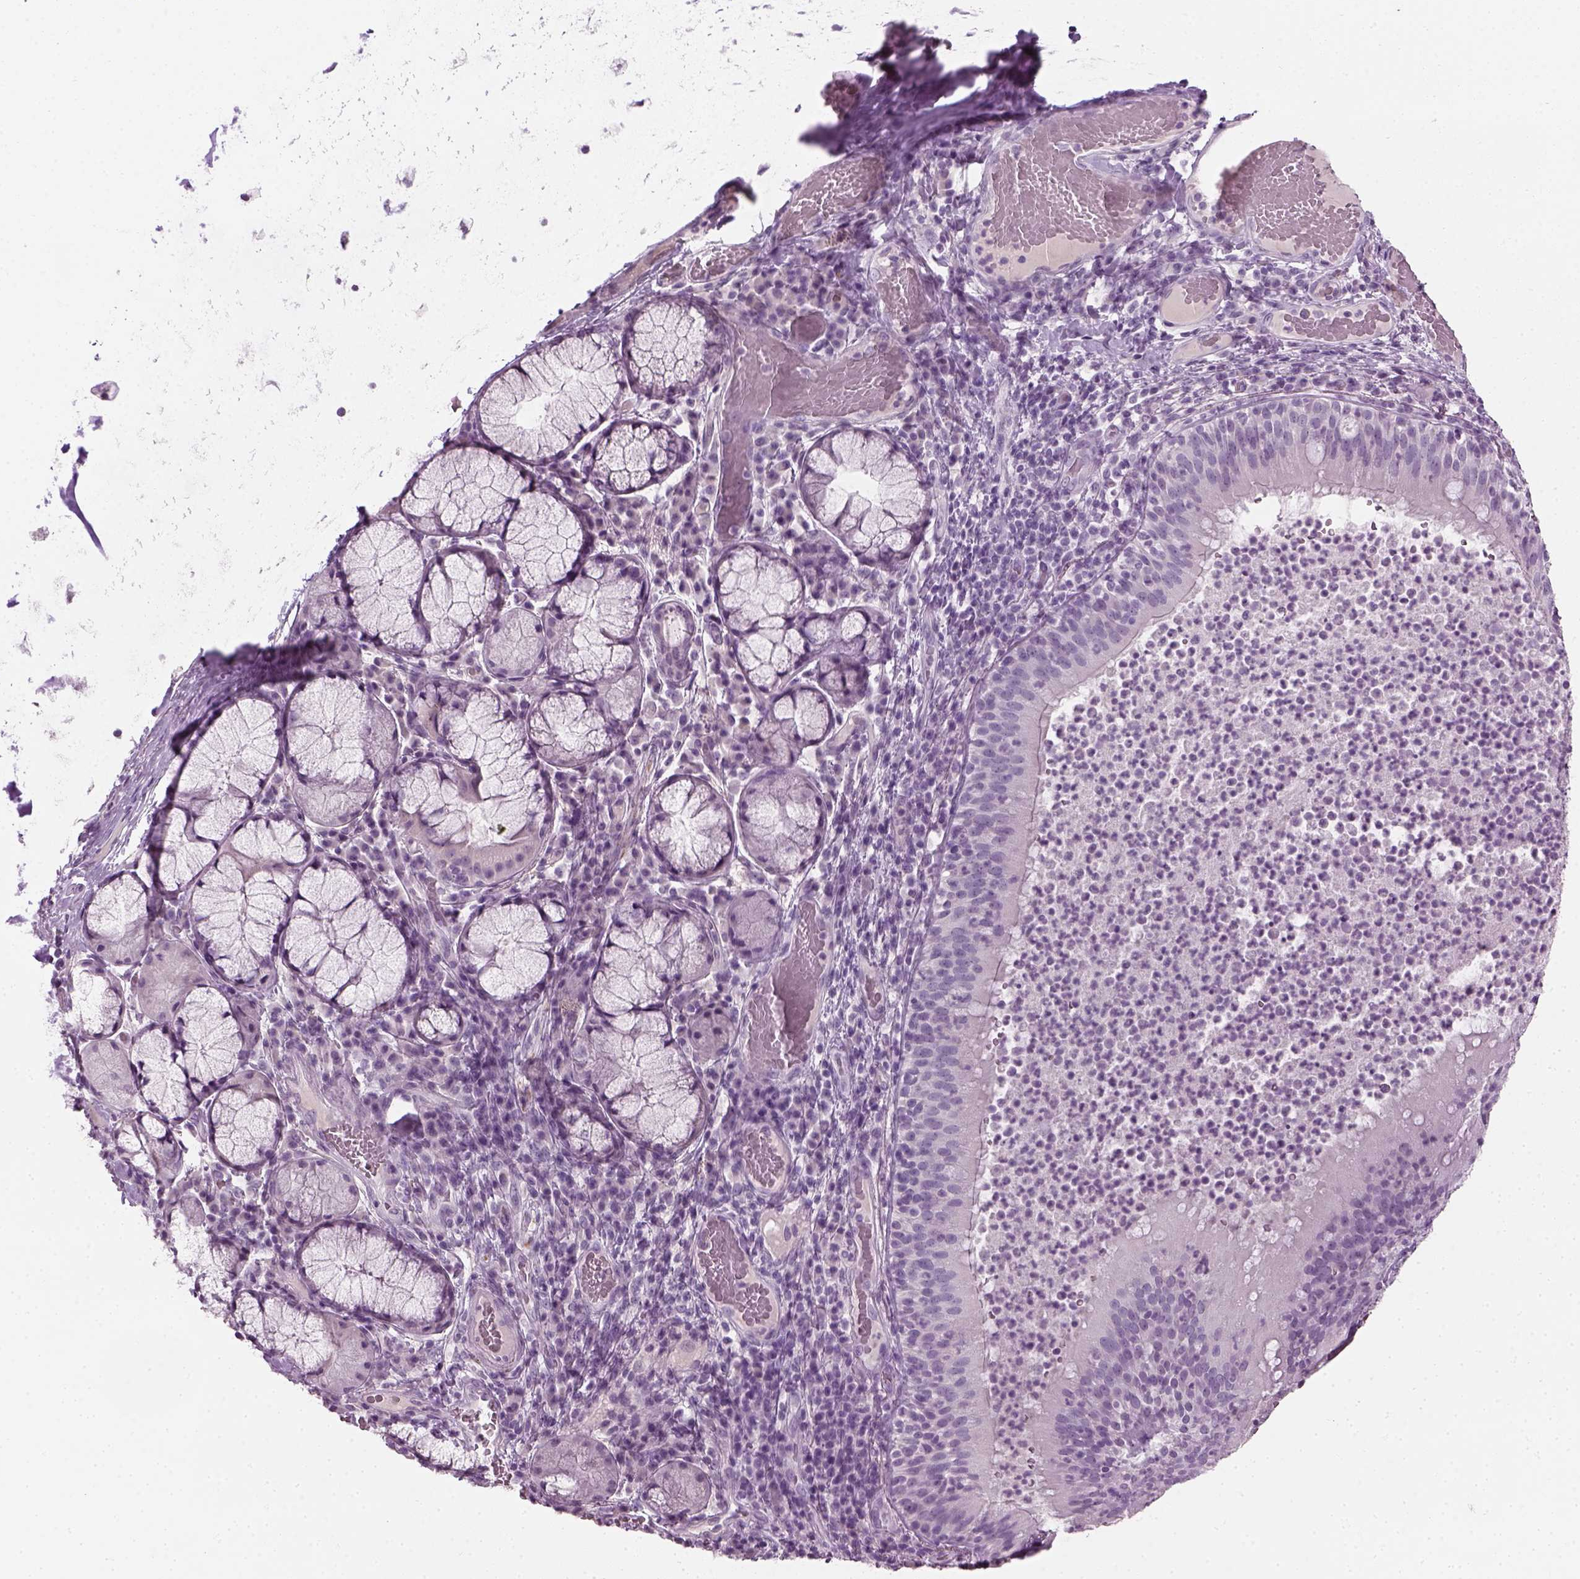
{"staining": {"intensity": "negative", "quantity": "none", "location": "none"}, "tissue": "bronchus", "cell_type": "Respiratory epithelial cells", "image_type": "normal", "snomed": [{"axis": "morphology", "description": "Normal tissue, NOS"}, {"axis": "topography", "description": "Lymph node"}, {"axis": "topography", "description": "Bronchus"}], "caption": "IHC of benign bronchus displays no positivity in respiratory epithelial cells.", "gene": "TH", "patient": {"sex": "male", "age": 56}}